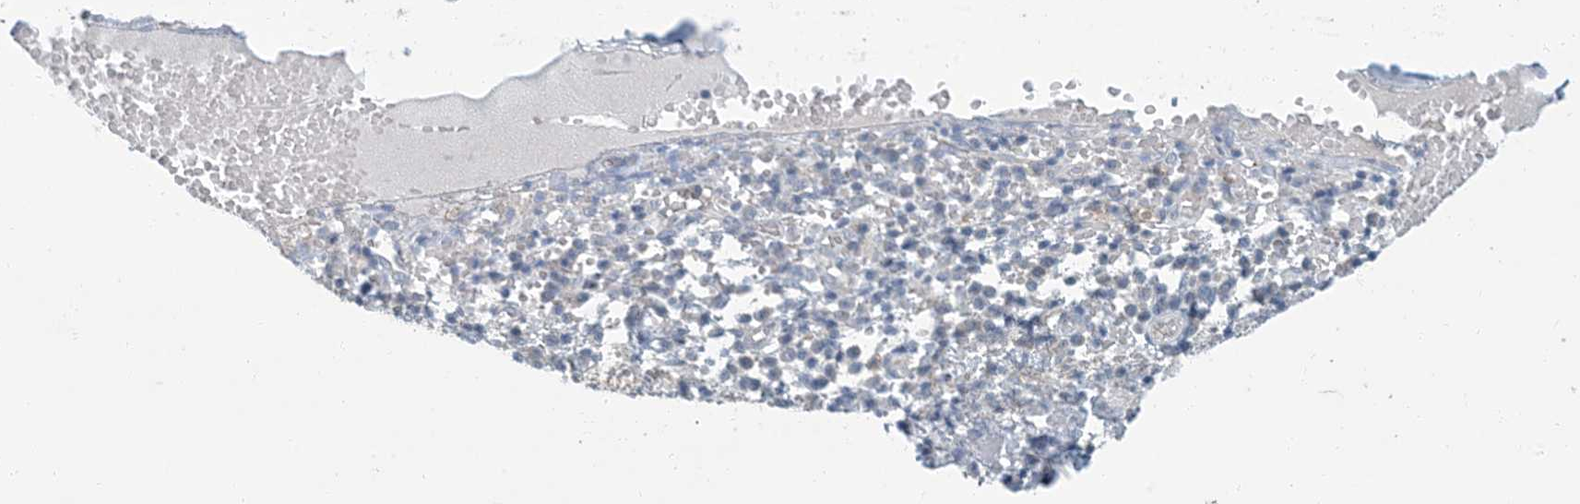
{"staining": {"intensity": "moderate", "quantity": "<25%", "location": "cytoplasmic/membranous"}, "tissue": "adipose tissue", "cell_type": "Adipocytes", "image_type": "normal", "snomed": [{"axis": "morphology", "description": "Normal tissue, NOS"}, {"axis": "morphology", "description": "Basal cell carcinoma"}, {"axis": "topography", "description": "Cartilage tissue"}, {"axis": "topography", "description": "Nasopharynx"}, {"axis": "topography", "description": "Oral tissue"}], "caption": "Adipose tissue stained with immunohistochemistry exhibits moderate cytoplasmic/membranous staining in about <25% of adipocytes. (DAB = brown stain, brightfield microscopy at high magnification).", "gene": "EPHA4", "patient": {"sex": "female", "age": 77}}